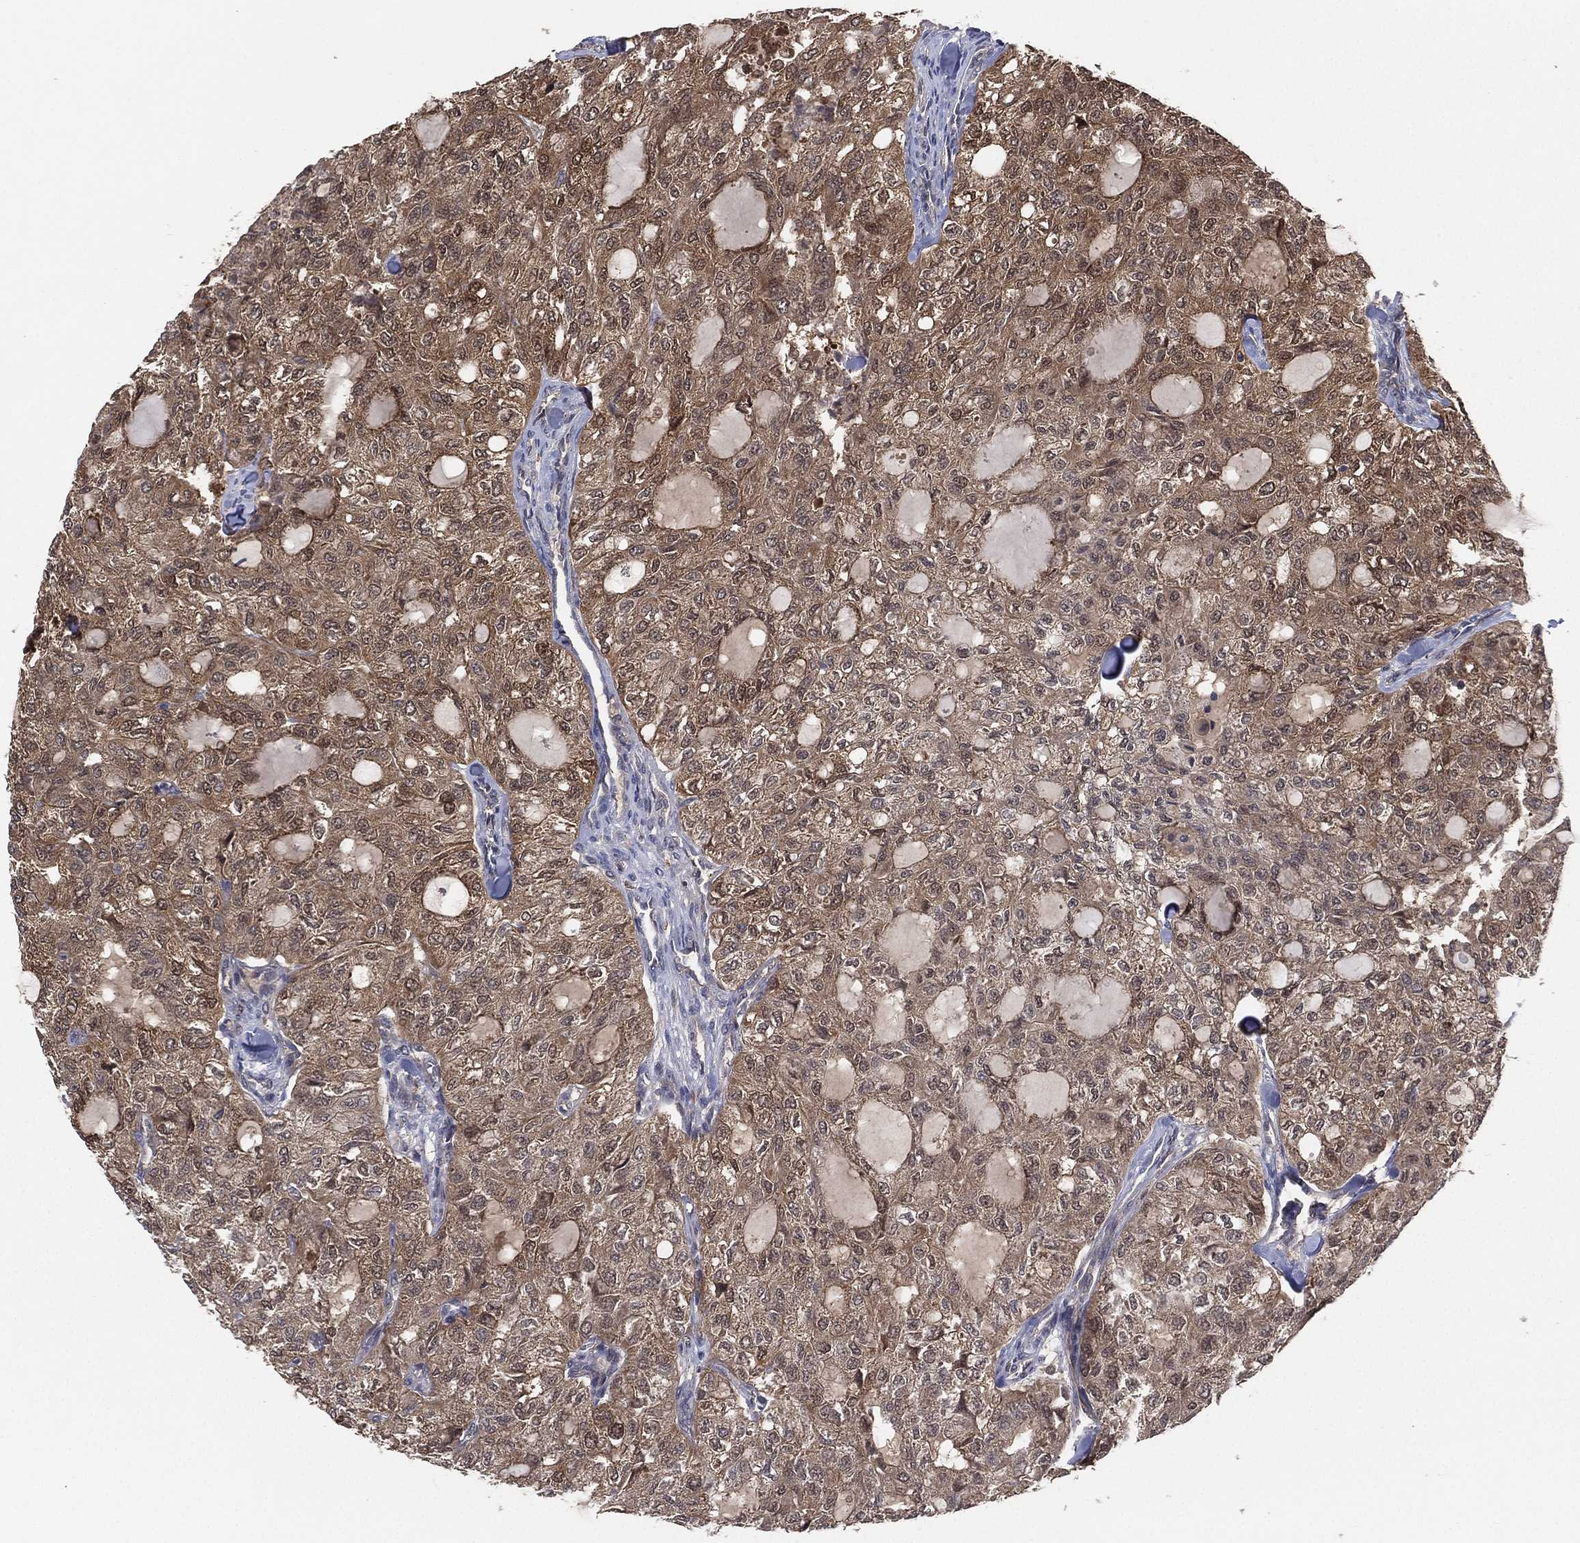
{"staining": {"intensity": "moderate", "quantity": "25%-75%", "location": "cytoplasmic/membranous"}, "tissue": "thyroid cancer", "cell_type": "Tumor cells", "image_type": "cancer", "snomed": [{"axis": "morphology", "description": "Follicular adenoma carcinoma, NOS"}, {"axis": "topography", "description": "Thyroid gland"}], "caption": "A brown stain highlights moderate cytoplasmic/membranous staining of a protein in human follicular adenoma carcinoma (thyroid) tumor cells. The staining is performed using DAB (3,3'-diaminobenzidine) brown chromogen to label protein expression. The nuclei are counter-stained blue using hematoxylin.", "gene": "PSMG4", "patient": {"sex": "male", "age": 75}}